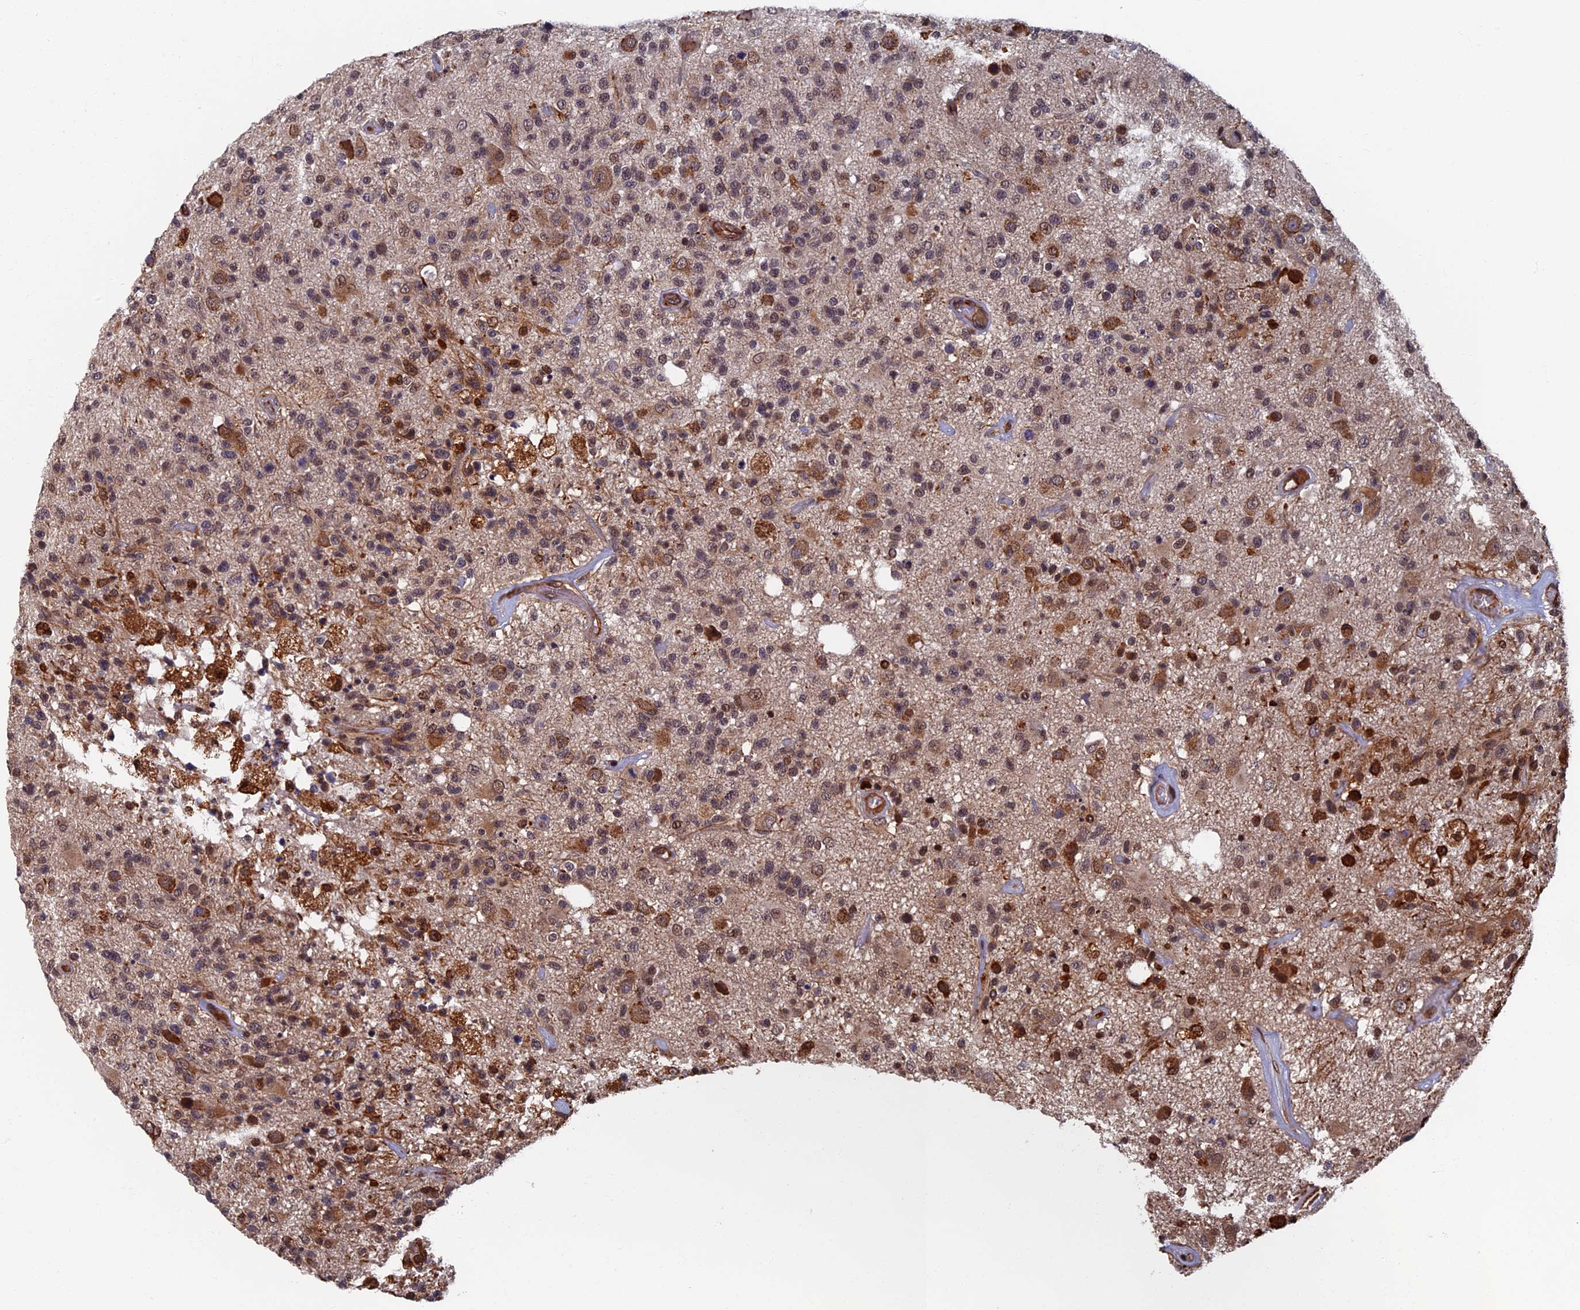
{"staining": {"intensity": "moderate", "quantity": "25%-75%", "location": "cytoplasmic/membranous,nuclear"}, "tissue": "glioma", "cell_type": "Tumor cells", "image_type": "cancer", "snomed": [{"axis": "morphology", "description": "Glioma, malignant, High grade"}, {"axis": "morphology", "description": "Glioblastoma, NOS"}, {"axis": "topography", "description": "Brain"}], "caption": "There is medium levels of moderate cytoplasmic/membranous and nuclear expression in tumor cells of glioma, as demonstrated by immunohistochemical staining (brown color).", "gene": "CTDP1", "patient": {"sex": "male", "age": 60}}